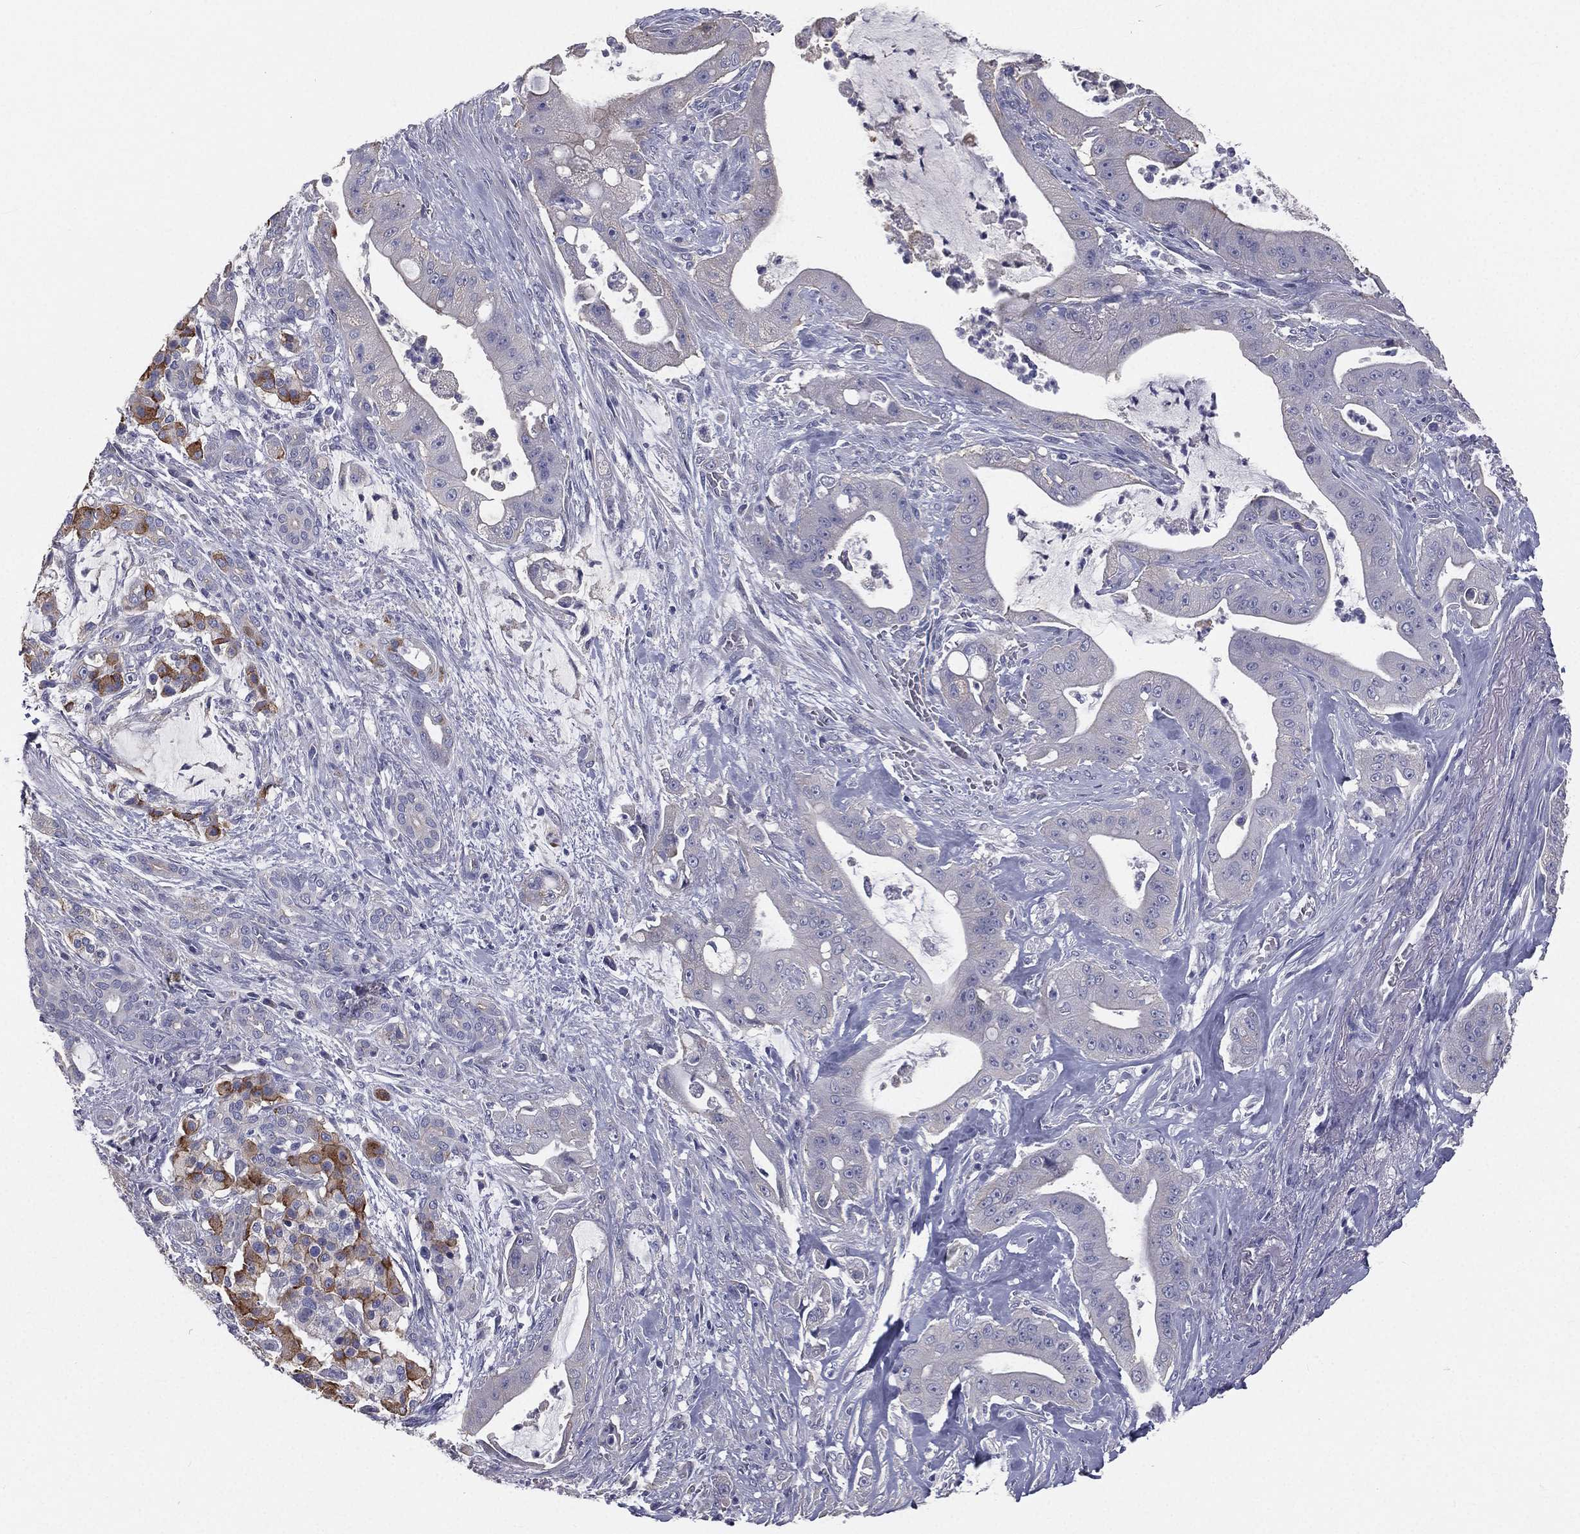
{"staining": {"intensity": "moderate", "quantity": "<25%", "location": "cytoplasmic/membranous"}, "tissue": "pancreatic cancer", "cell_type": "Tumor cells", "image_type": "cancer", "snomed": [{"axis": "morphology", "description": "Normal tissue, NOS"}, {"axis": "morphology", "description": "Inflammation, NOS"}, {"axis": "morphology", "description": "Adenocarcinoma, NOS"}, {"axis": "topography", "description": "Pancreas"}], "caption": "This histopathology image exhibits IHC staining of pancreatic adenocarcinoma, with low moderate cytoplasmic/membranous expression in about <25% of tumor cells.", "gene": "MUC13", "patient": {"sex": "male", "age": 57}}